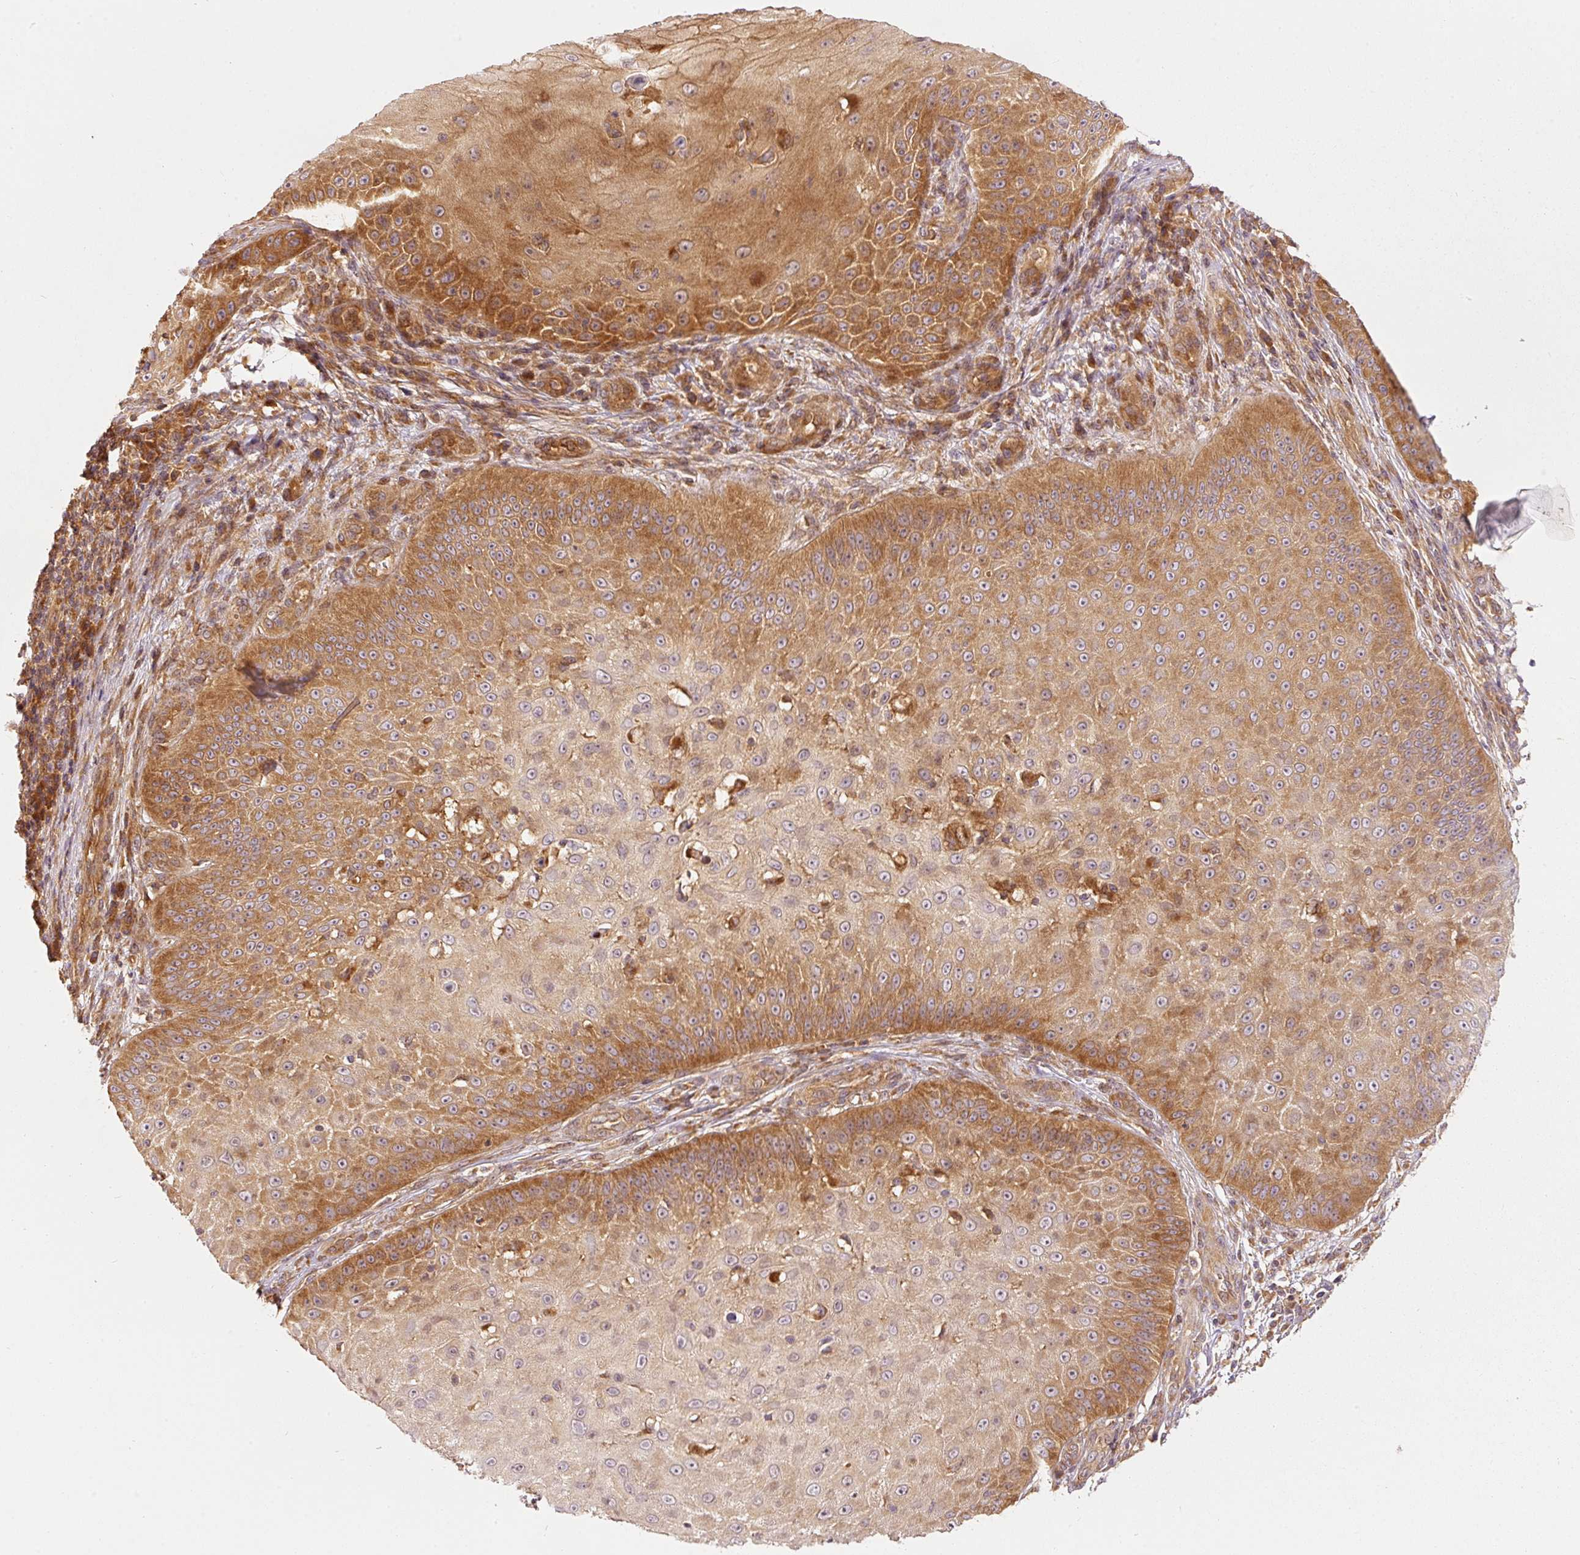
{"staining": {"intensity": "moderate", "quantity": "25%-75%", "location": "cytoplasmic/membranous"}, "tissue": "skin cancer", "cell_type": "Tumor cells", "image_type": "cancer", "snomed": [{"axis": "morphology", "description": "Squamous cell carcinoma, NOS"}, {"axis": "topography", "description": "Skin"}], "caption": "Moderate cytoplasmic/membranous expression is appreciated in approximately 25%-75% of tumor cells in skin cancer (squamous cell carcinoma).", "gene": "EIF3B", "patient": {"sex": "male", "age": 70}}